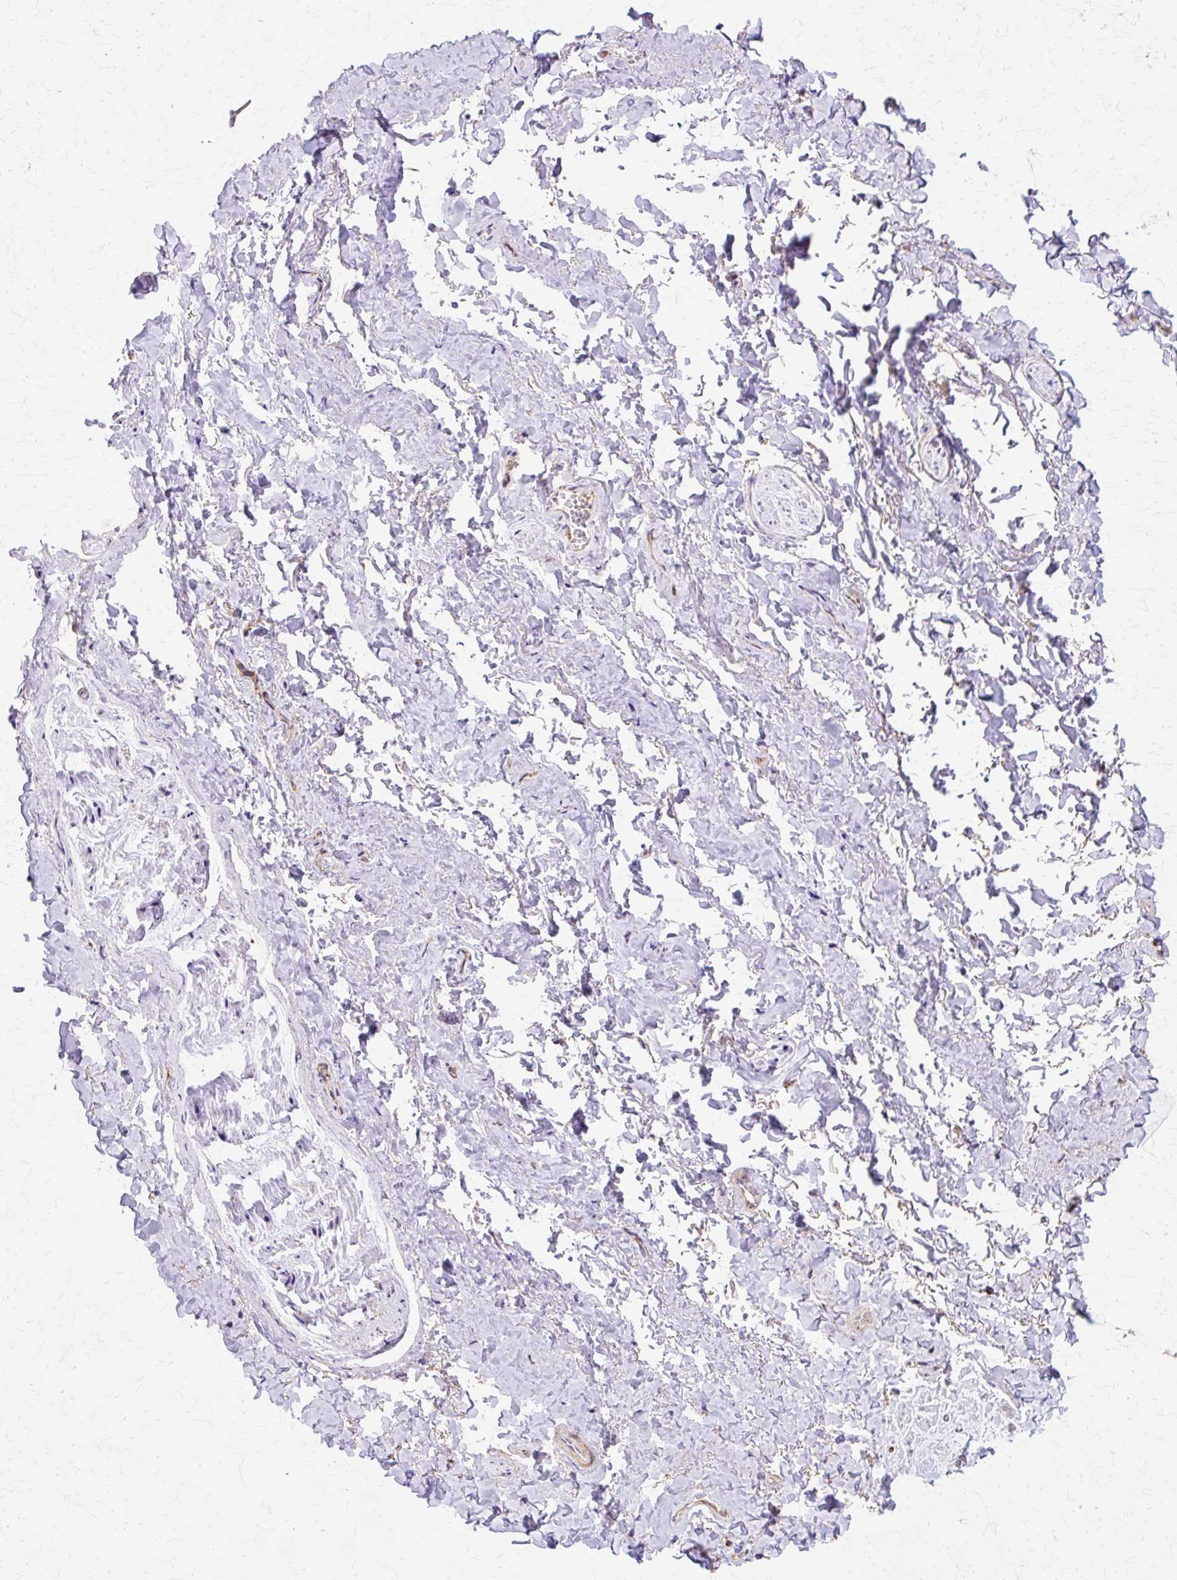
{"staining": {"intensity": "negative", "quantity": "none", "location": "none"}, "tissue": "adipose tissue", "cell_type": "Adipocytes", "image_type": "normal", "snomed": [{"axis": "morphology", "description": "Normal tissue, NOS"}, {"axis": "topography", "description": "Vulva"}, {"axis": "topography", "description": "Vagina"}, {"axis": "topography", "description": "Peripheral nerve tissue"}], "caption": "Immunohistochemical staining of normal adipose tissue exhibits no significant positivity in adipocytes.", "gene": "COPB1", "patient": {"sex": "female", "age": 66}}